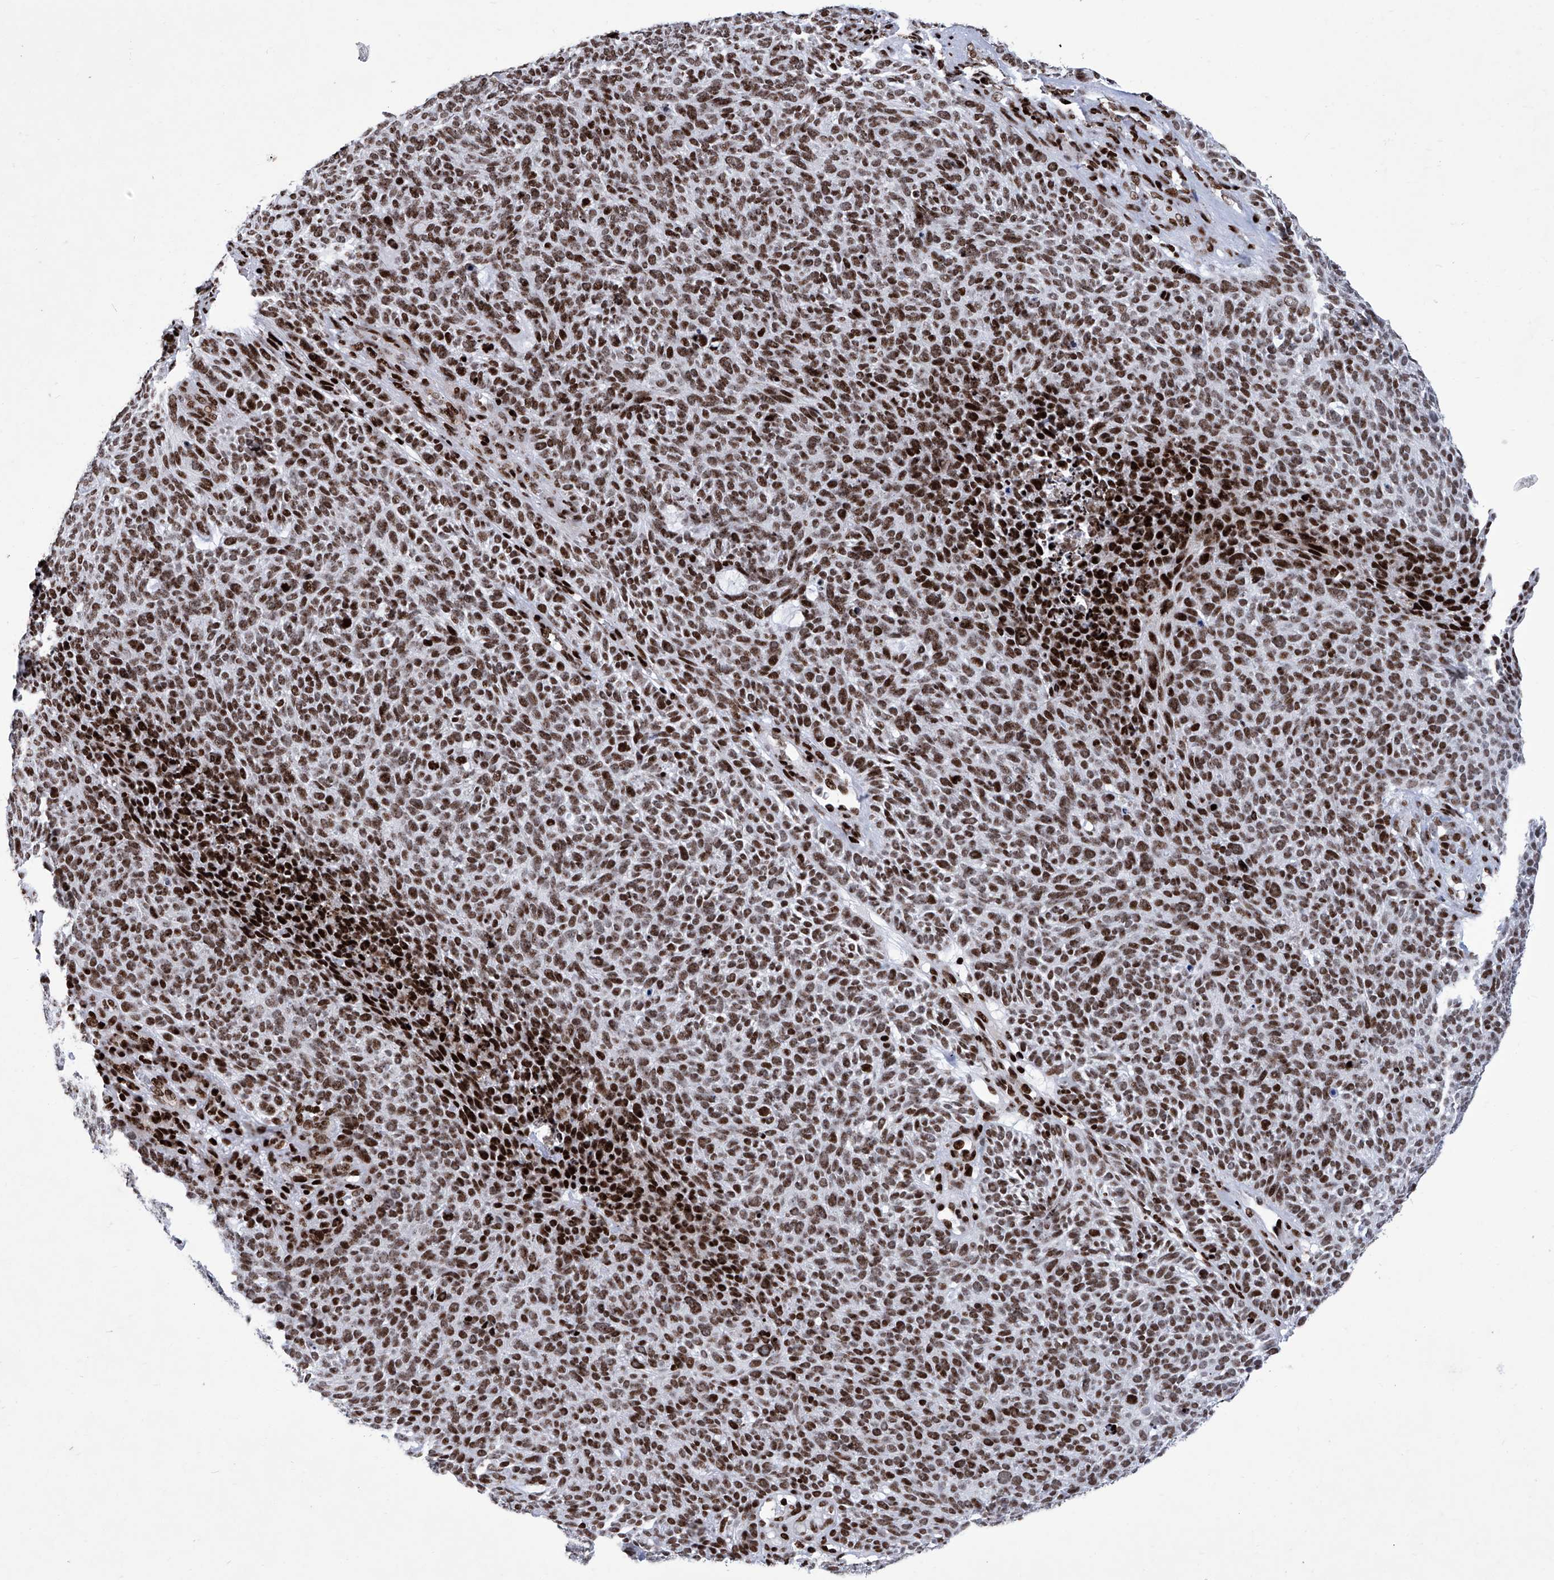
{"staining": {"intensity": "strong", "quantity": ">75%", "location": "nuclear"}, "tissue": "skin cancer", "cell_type": "Tumor cells", "image_type": "cancer", "snomed": [{"axis": "morphology", "description": "Squamous cell carcinoma, NOS"}, {"axis": "topography", "description": "Skin"}], "caption": "Brown immunohistochemical staining in human skin cancer (squamous cell carcinoma) reveals strong nuclear expression in about >75% of tumor cells. (brown staining indicates protein expression, while blue staining denotes nuclei).", "gene": "HEY2", "patient": {"sex": "female", "age": 90}}